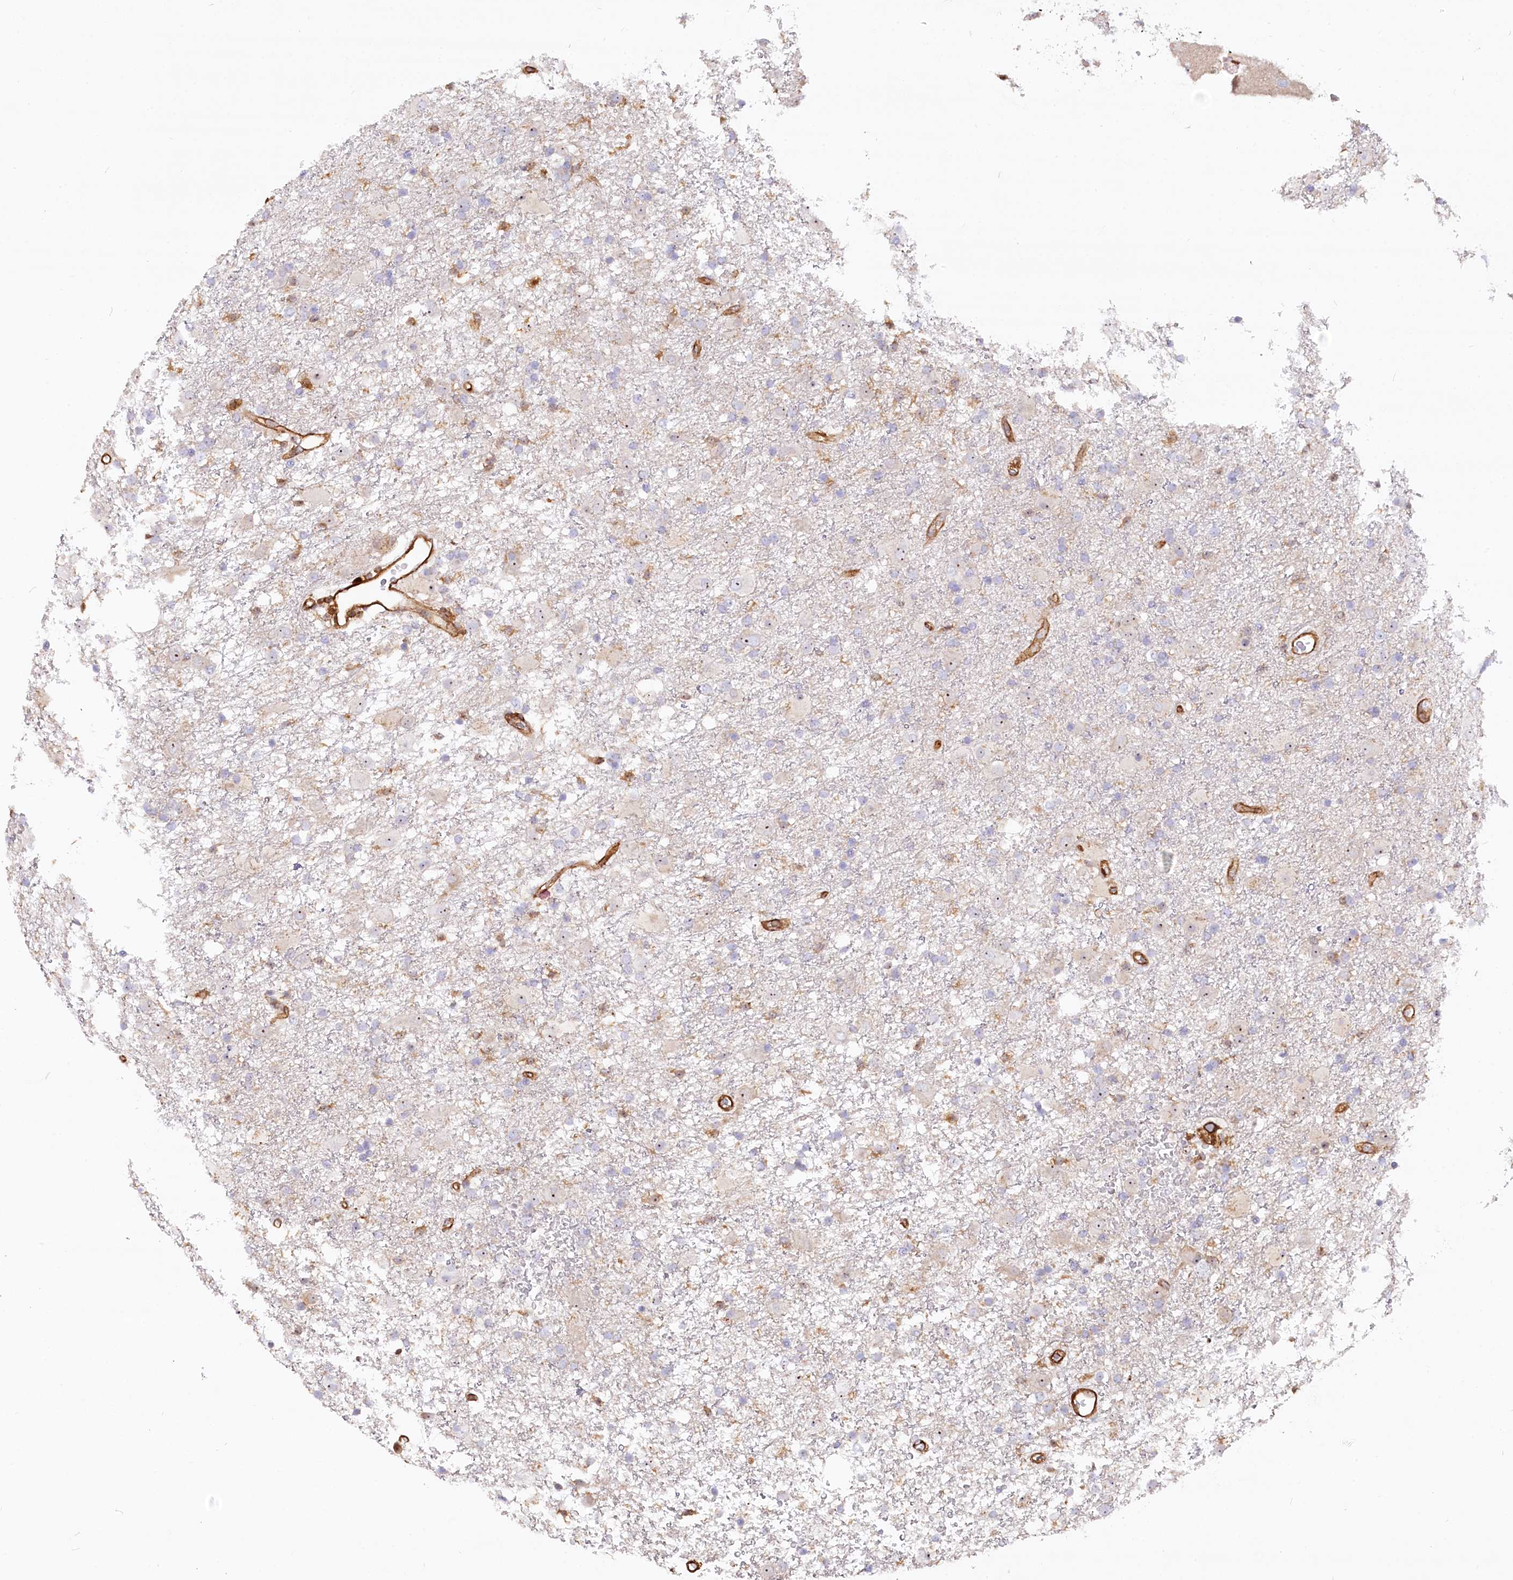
{"staining": {"intensity": "negative", "quantity": "none", "location": "none"}, "tissue": "glioma", "cell_type": "Tumor cells", "image_type": "cancer", "snomed": [{"axis": "morphology", "description": "Glioma, malignant, Low grade"}, {"axis": "topography", "description": "Brain"}], "caption": "Tumor cells show no significant staining in glioma. Brightfield microscopy of immunohistochemistry stained with DAB (brown) and hematoxylin (blue), captured at high magnification.", "gene": "WDR36", "patient": {"sex": "male", "age": 65}}